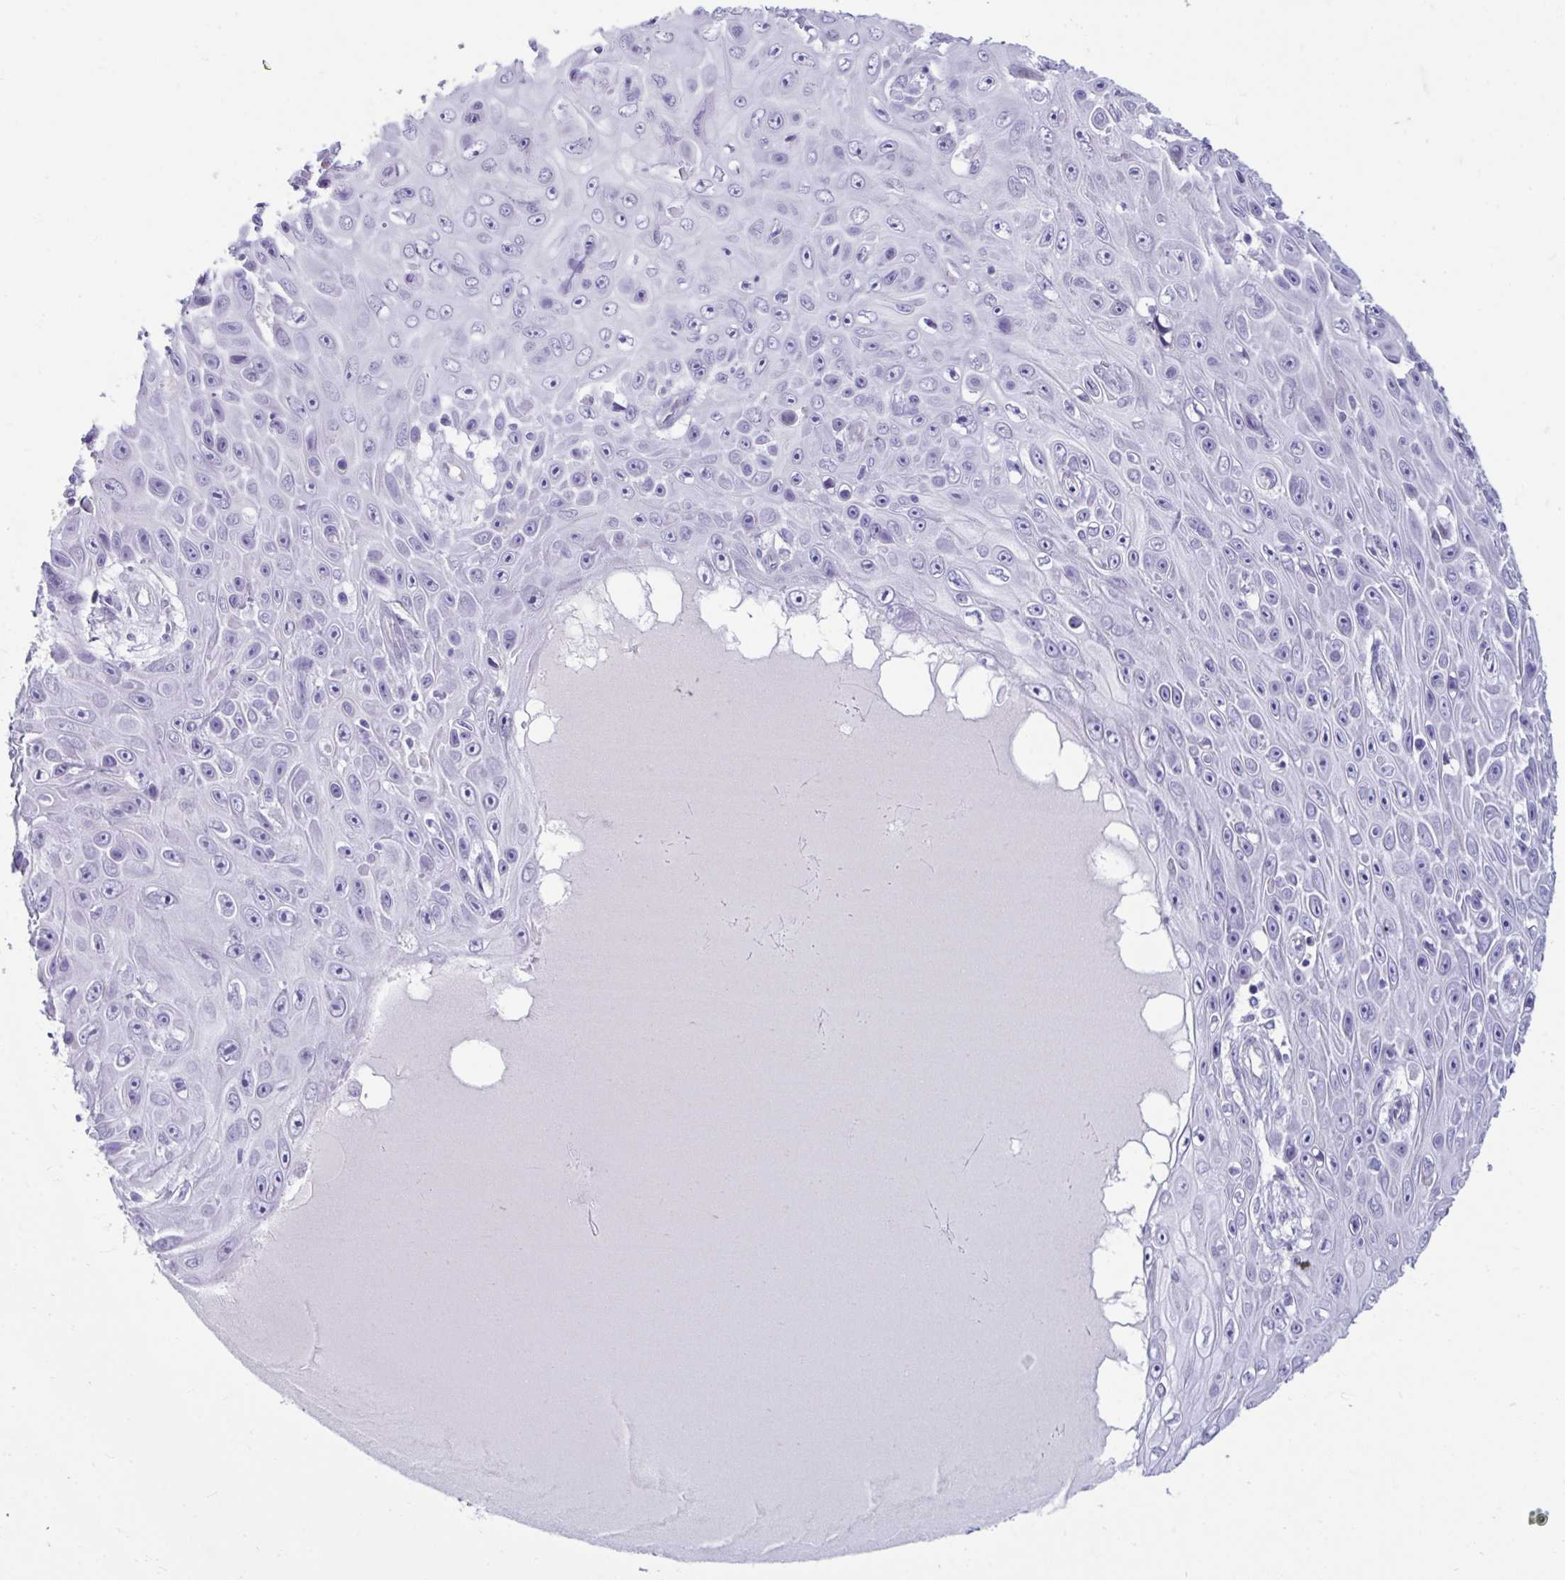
{"staining": {"intensity": "negative", "quantity": "none", "location": "none"}, "tissue": "skin cancer", "cell_type": "Tumor cells", "image_type": "cancer", "snomed": [{"axis": "morphology", "description": "Squamous cell carcinoma, NOS"}, {"axis": "topography", "description": "Skin"}], "caption": "Immunohistochemistry (IHC) image of neoplastic tissue: human skin squamous cell carcinoma stained with DAB (3,3'-diaminobenzidine) demonstrates no significant protein positivity in tumor cells.", "gene": "UBL3", "patient": {"sex": "male", "age": 82}}